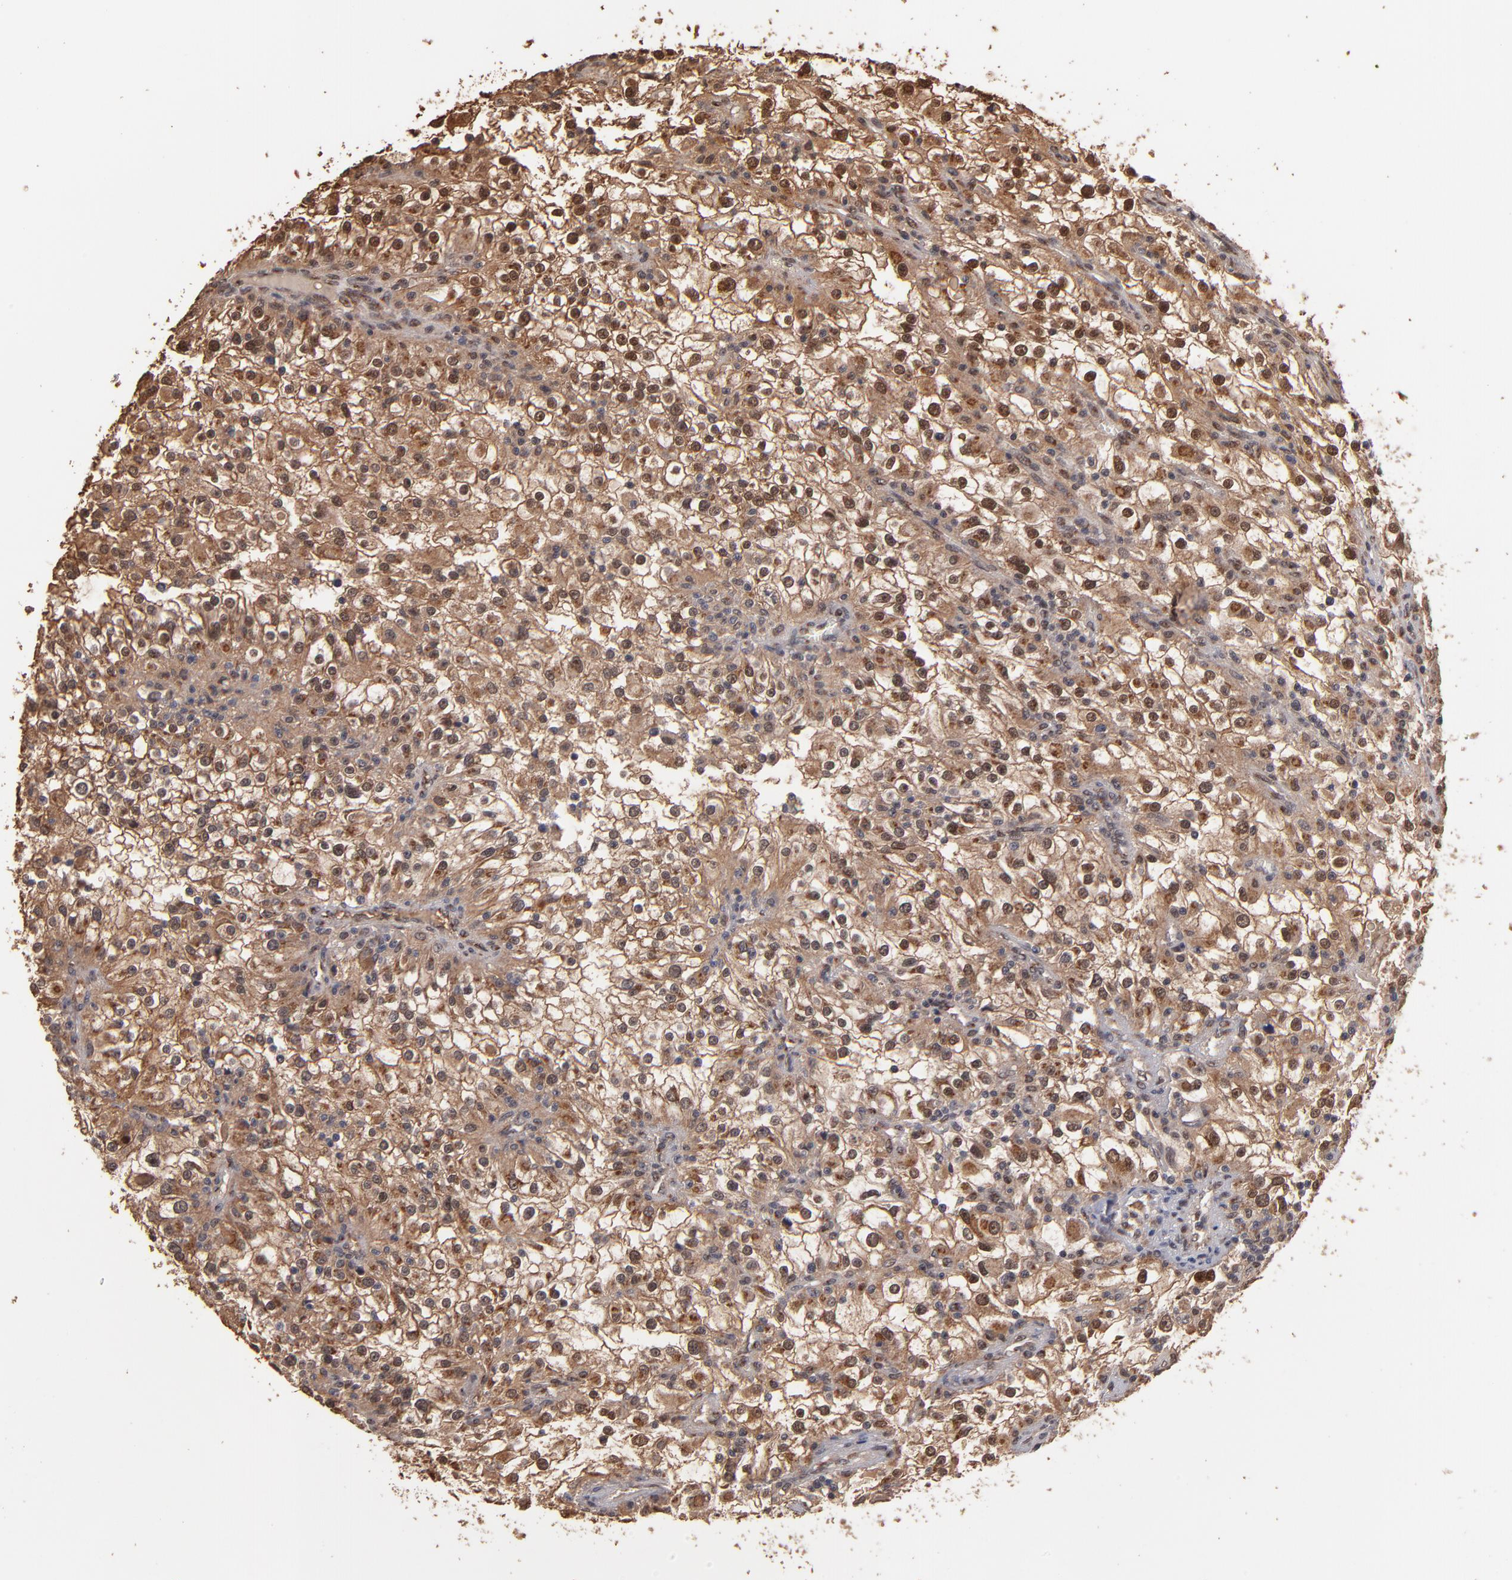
{"staining": {"intensity": "moderate", "quantity": ">75%", "location": "cytoplasmic/membranous,nuclear"}, "tissue": "renal cancer", "cell_type": "Tumor cells", "image_type": "cancer", "snomed": [{"axis": "morphology", "description": "Adenocarcinoma, NOS"}, {"axis": "topography", "description": "Kidney"}], "caption": "A brown stain labels moderate cytoplasmic/membranous and nuclear positivity of a protein in human renal adenocarcinoma tumor cells. The protein is shown in brown color, while the nuclei are stained blue.", "gene": "EAPP", "patient": {"sex": "female", "age": 52}}